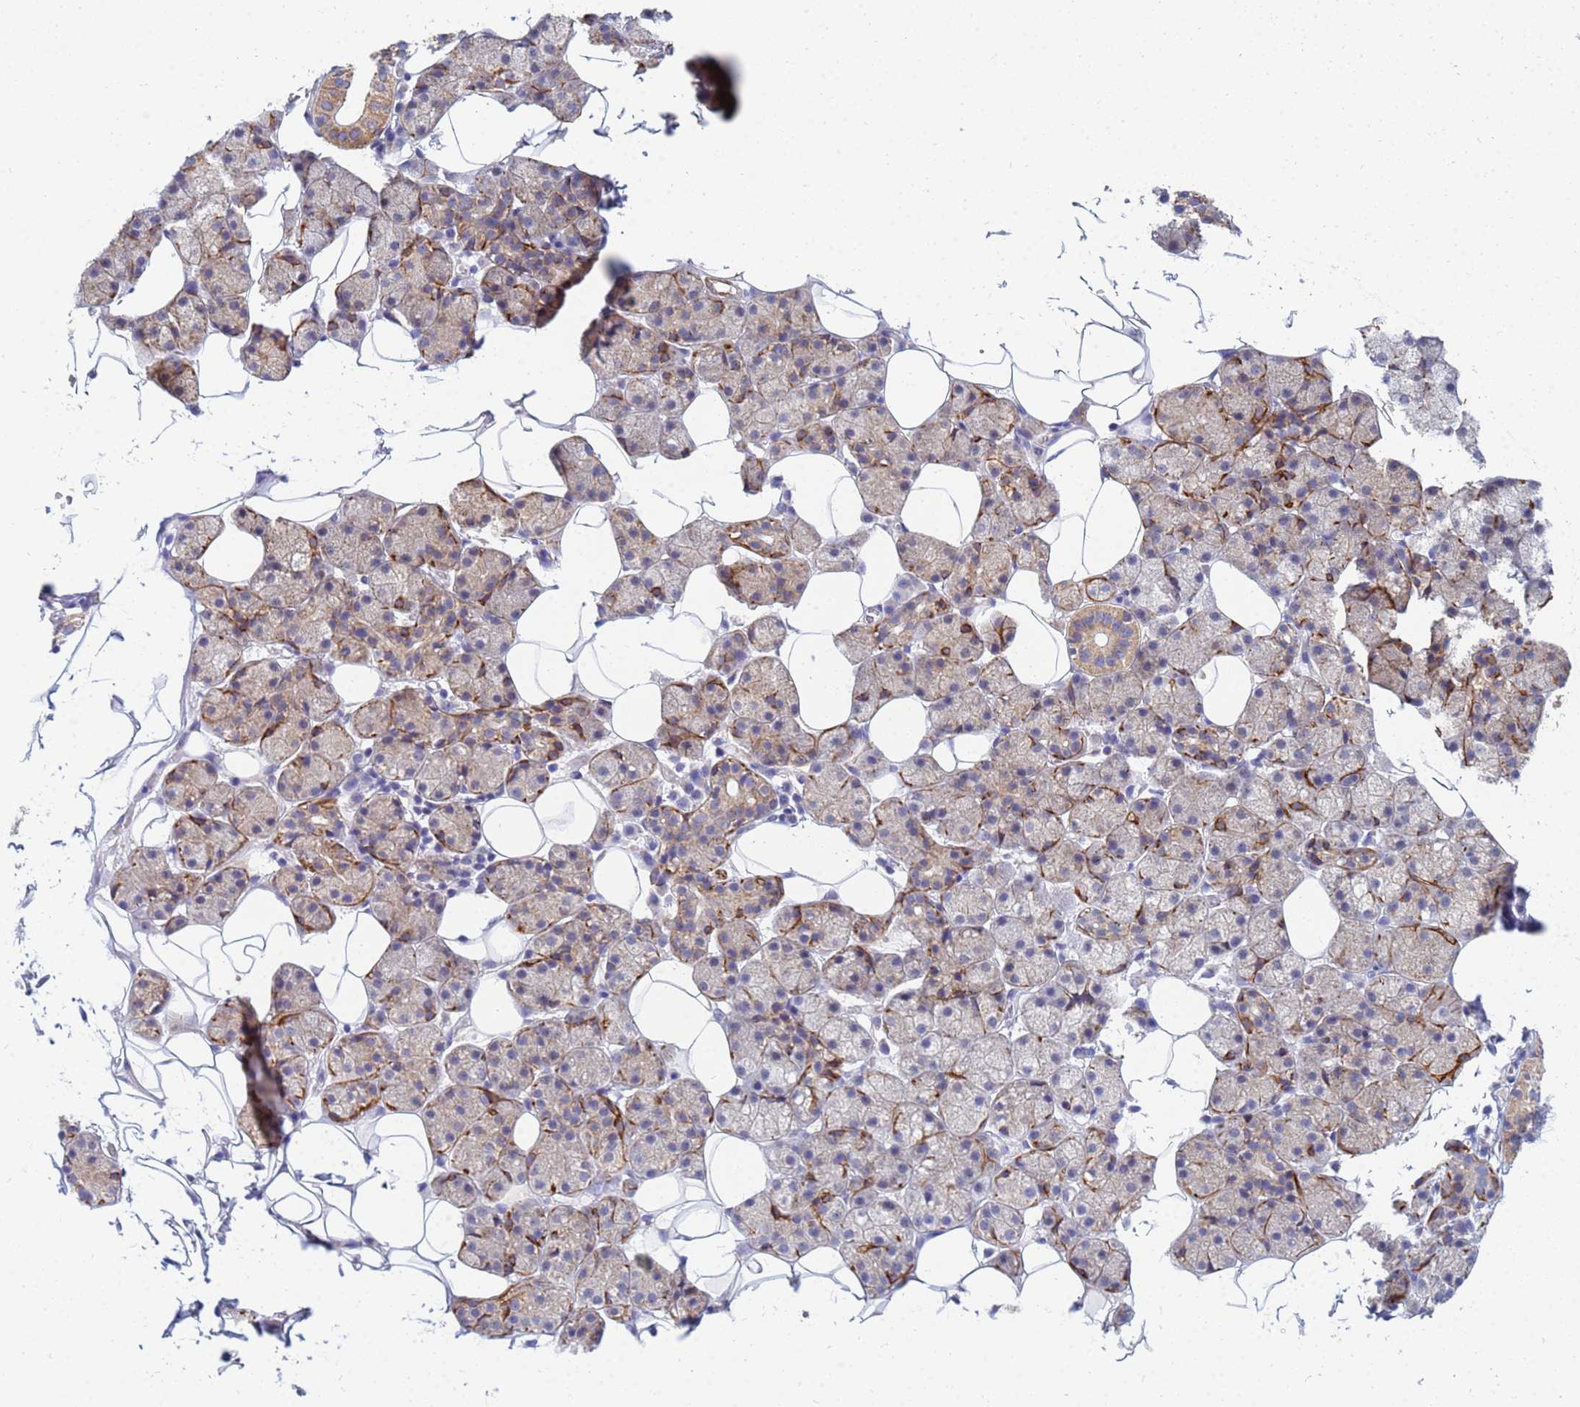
{"staining": {"intensity": "moderate", "quantity": "25%-75%", "location": "cytoplasmic/membranous"}, "tissue": "salivary gland", "cell_type": "Glandular cells", "image_type": "normal", "snomed": [{"axis": "morphology", "description": "Normal tissue, NOS"}, {"axis": "topography", "description": "Salivary gland"}], "caption": "A brown stain highlights moderate cytoplasmic/membranous expression of a protein in glandular cells of unremarkable salivary gland. (IHC, brightfield microscopy, high magnification).", "gene": "SDR39U1", "patient": {"sex": "female", "age": 33}}